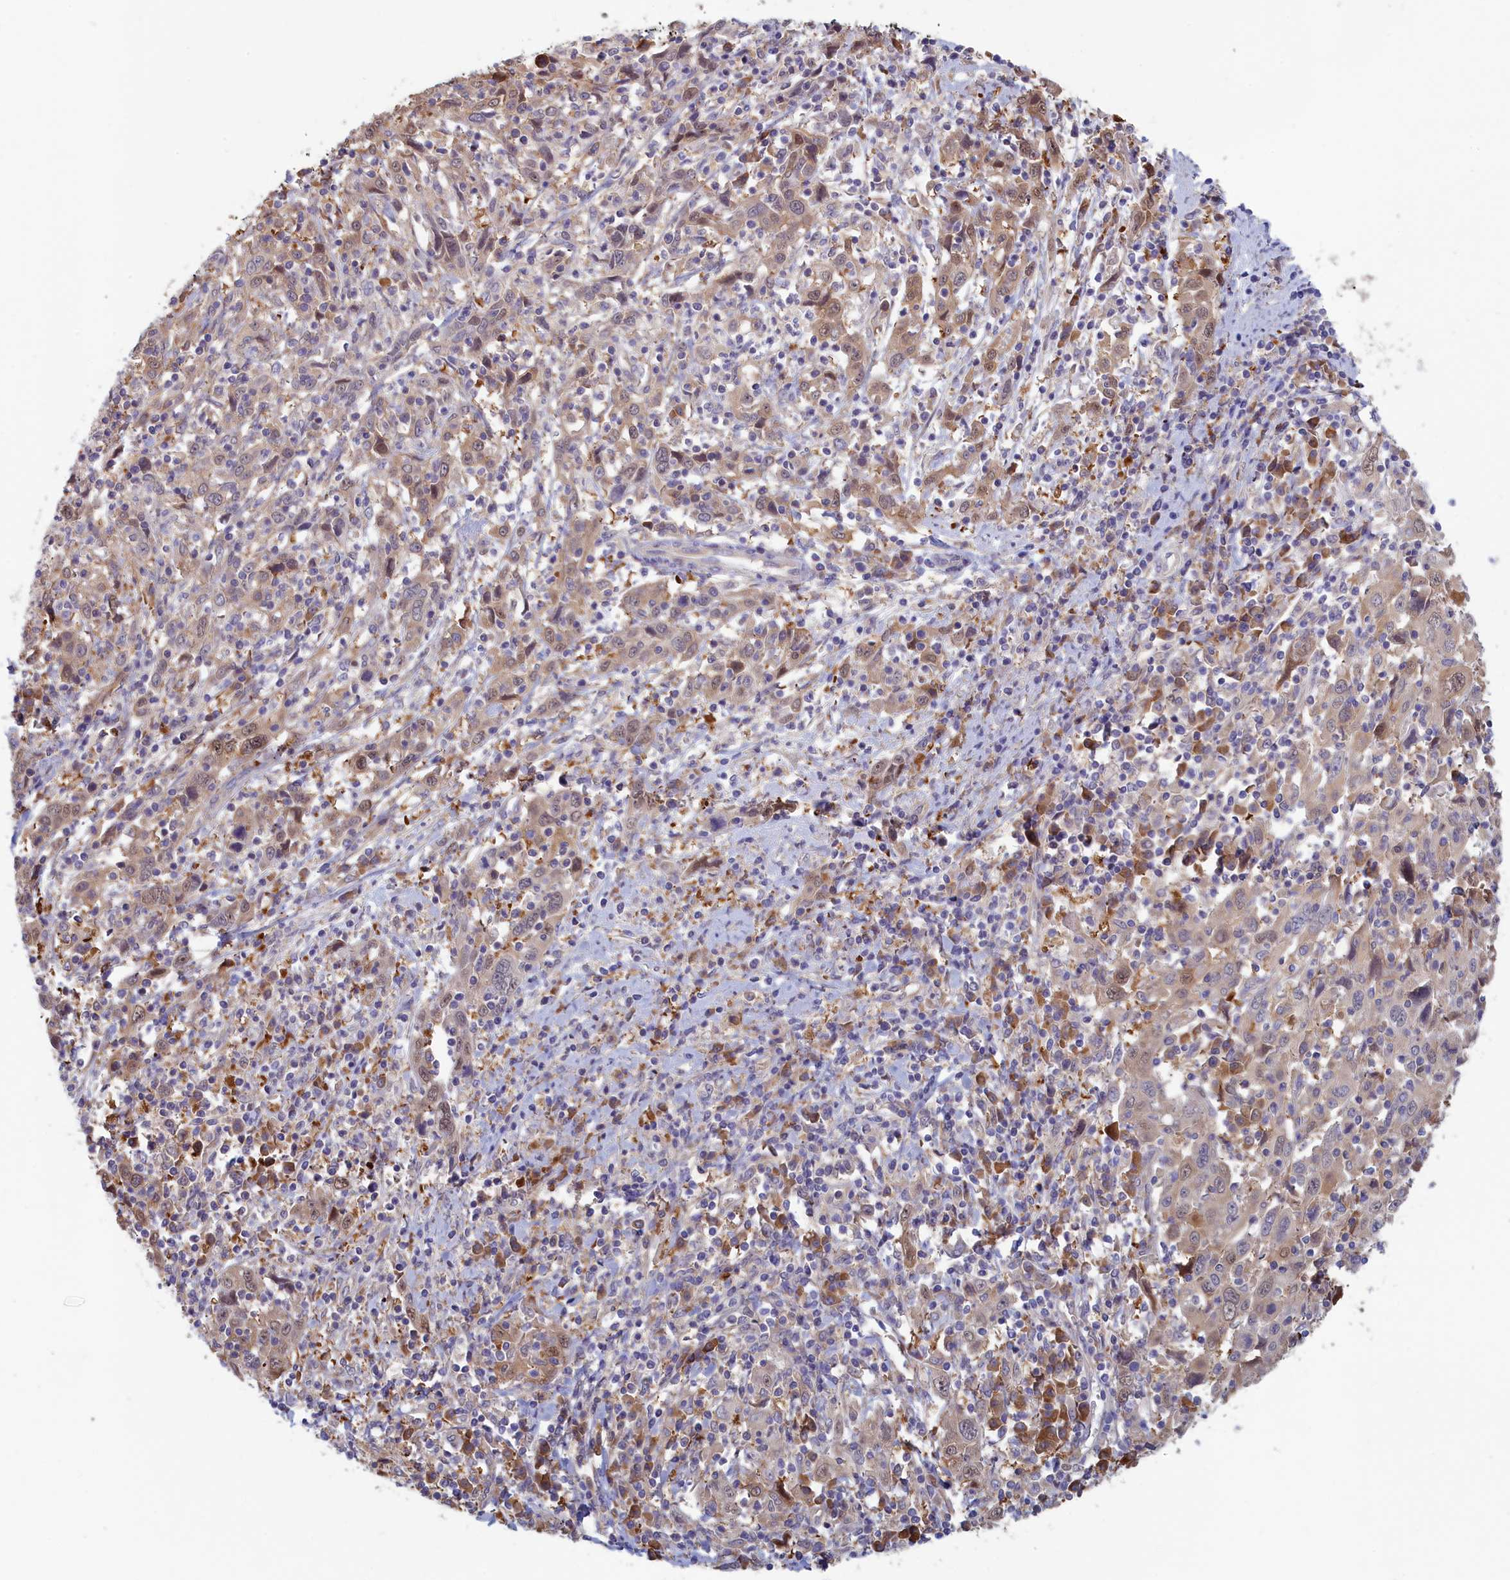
{"staining": {"intensity": "weak", "quantity": "<25%", "location": "cytoplasmic/membranous,nuclear"}, "tissue": "cervical cancer", "cell_type": "Tumor cells", "image_type": "cancer", "snomed": [{"axis": "morphology", "description": "Squamous cell carcinoma, NOS"}, {"axis": "topography", "description": "Cervix"}], "caption": "Histopathology image shows no protein expression in tumor cells of cervical squamous cell carcinoma tissue.", "gene": "SYNDIG1L", "patient": {"sex": "female", "age": 46}}